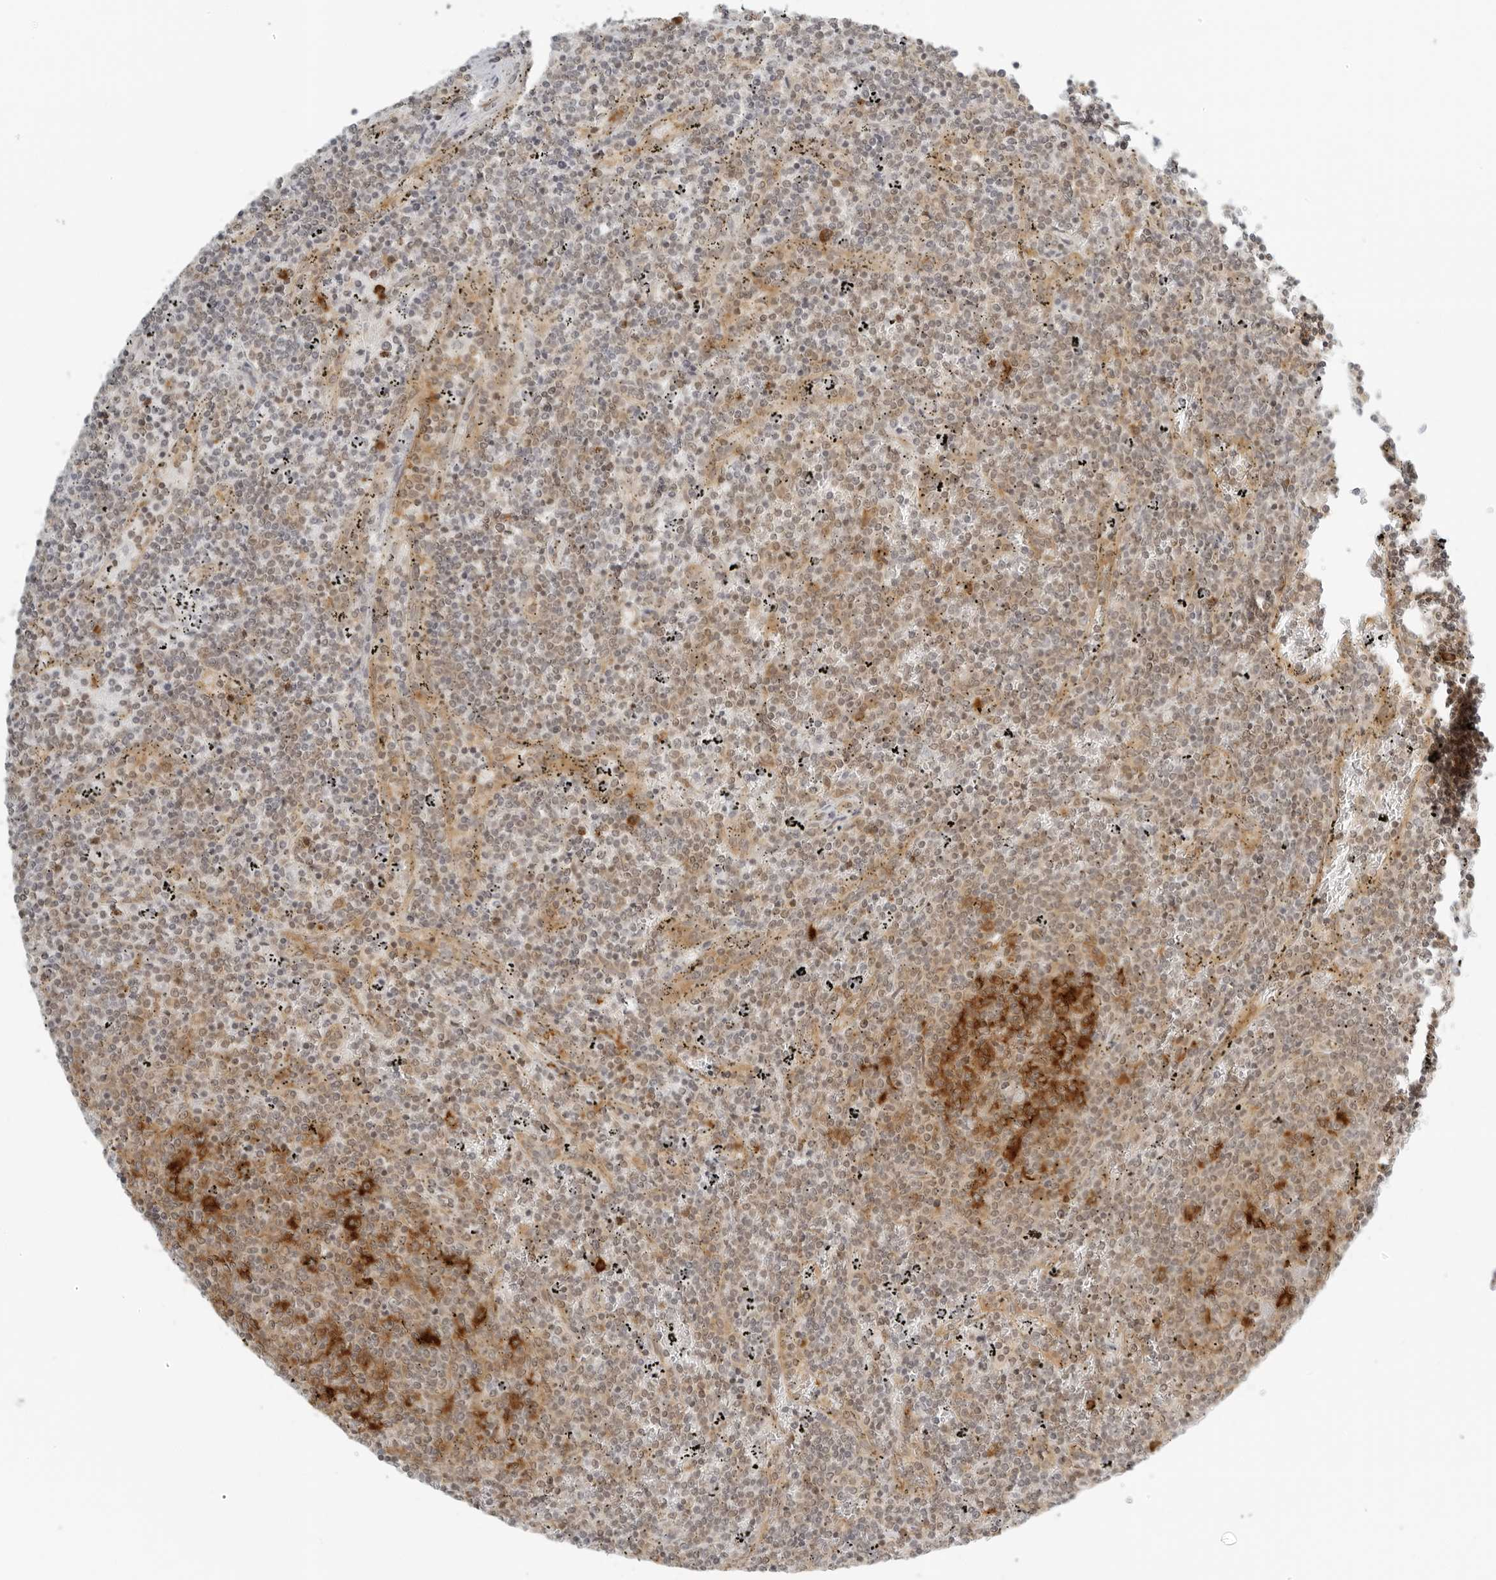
{"staining": {"intensity": "strong", "quantity": "25%-75%", "location": "cytoplasmic/membranous"}, "tissue": "lymphoma", "cell_type": "Tumor cells", "image_type": "cancer", "snomed": [{"axis": "morphology", "description": "Malignant lymphoma, non-Hodgkin's type, Low grade"}, {"axis": "topography", "description": "Spleen"}], "caption": "This micrograph displays immunohistochemistry staining of human lymphoma, with high strong cytoplasmic/membranous positivity in about 25%-75% of tumor cells.", "gene": "EIF4G1", "patient": {"sex": "female", "age": 50}}